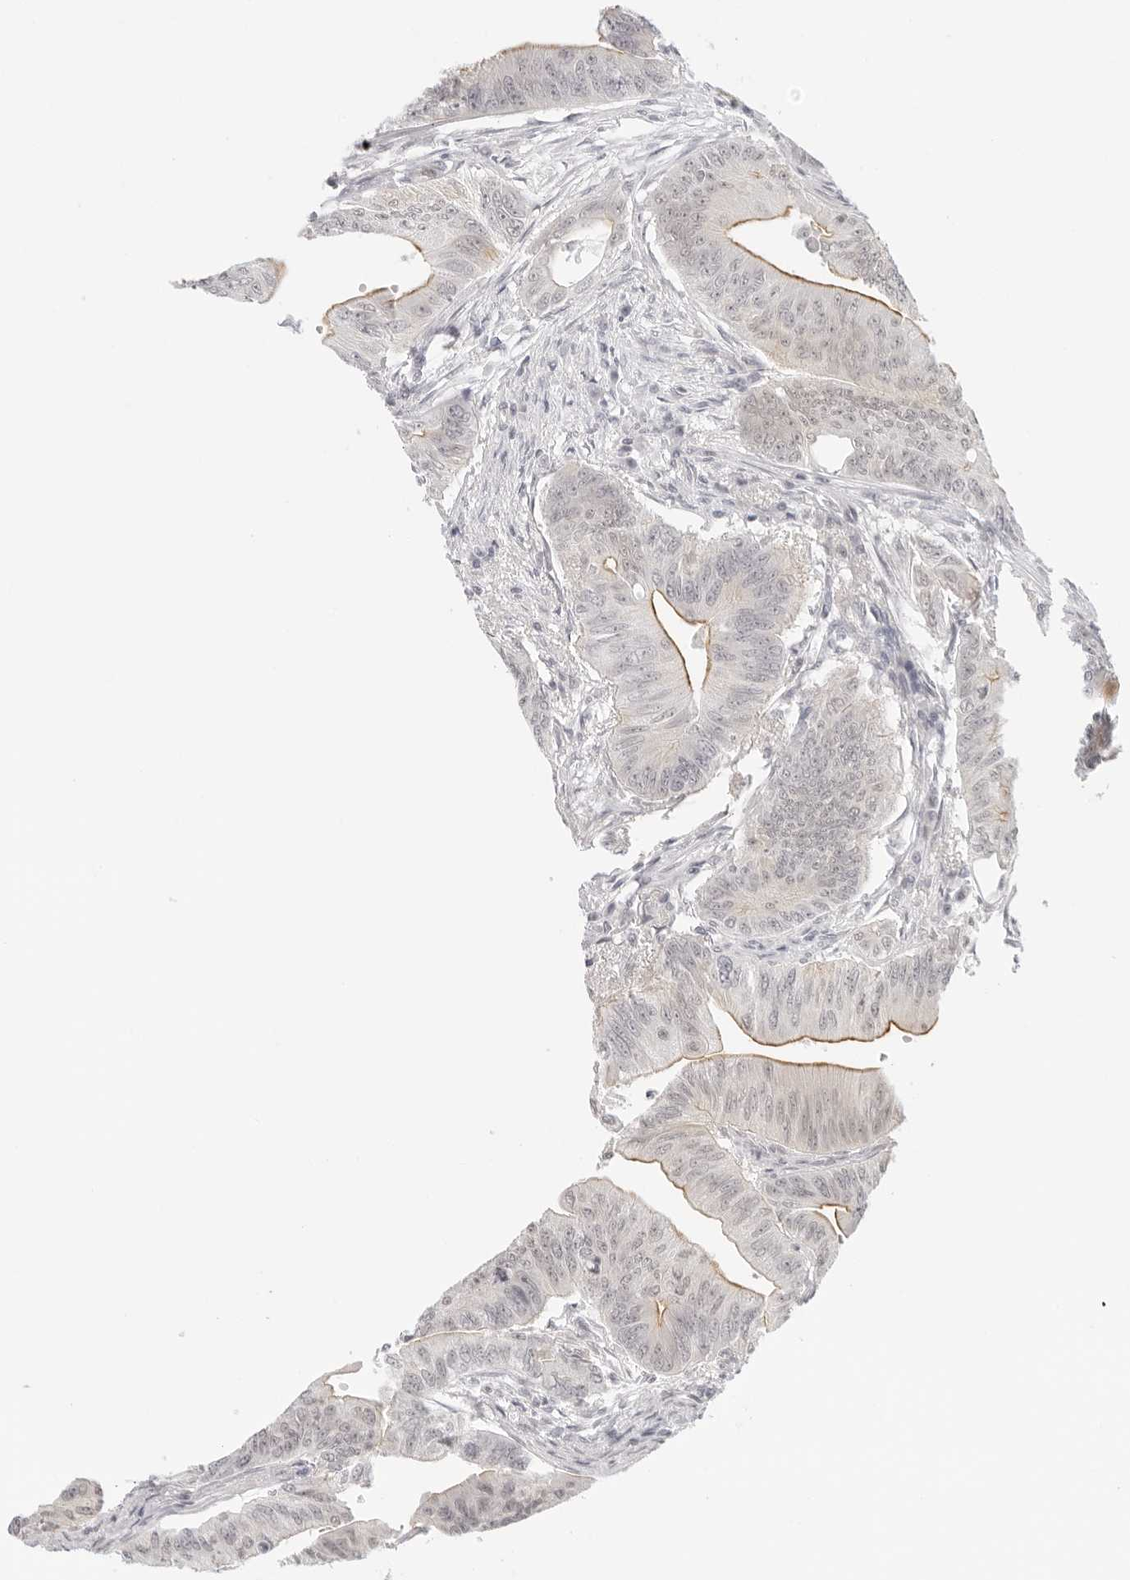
{"staining": {"intensity": "weak", "quantity": "<25%", "location": "cytoplasmic/membranous"}, "tissue": "colorectal cancer", "cell_type": "Tumor cells", "image_type": "cancer", "snomed": [{"axis": "morphology", "description": "Adenoma, NOS"}, {"axis": "morphology", "description": "Adenocarcinoma, NOS"}, {"axis": "topography", "description": "Colon"}], "caption": "Immunohistochemistry image of neoplastic tissue: colorectal adenoma stained with DAB (3,3'-diaminobenzidine) exhibits no significant protein staining in tumor cells.", "gene": "MED18", "patient": {"sex": "male", "age": 79}}